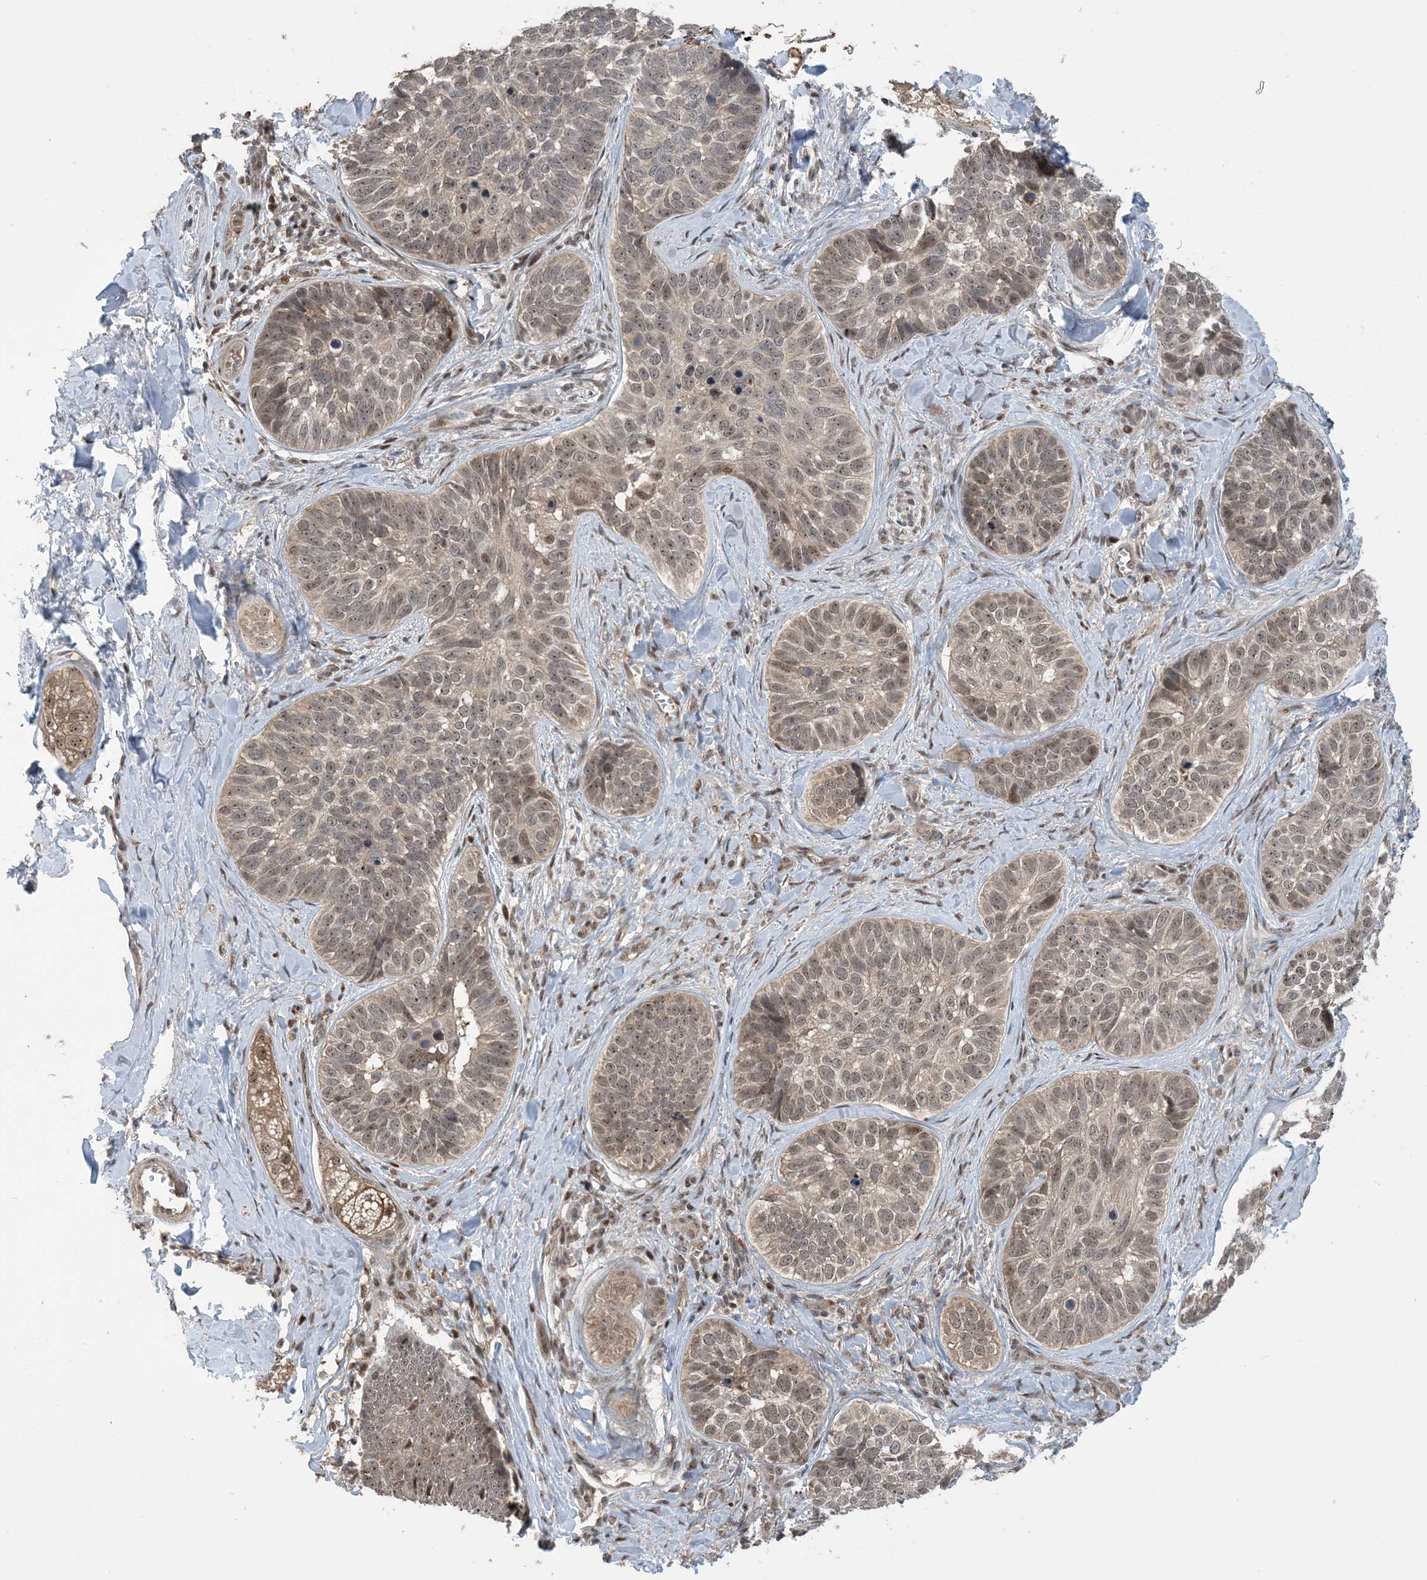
{"staining": {"intensity": "weak", "quantity": "25%-75%", "location": "nuclear"}, "tissue": "skin cancer", "cell_type": "Tumor cells", "image_type": "cancer", "snomed": [{"axis": "morphology", "description": "Basal cell carcinoma"}, {"axis": "topography", "description": "Skin"}], "caption": "DAB (3,3'-diaminobenzidine) immunohistochemical staining of human basal cell carcinoma (skin) exhibits weak nuclear protein expression in about 25%-75% of tumor cells.", "gene": "ZNF710", "patient": {"sex": "male", "age": 62}}